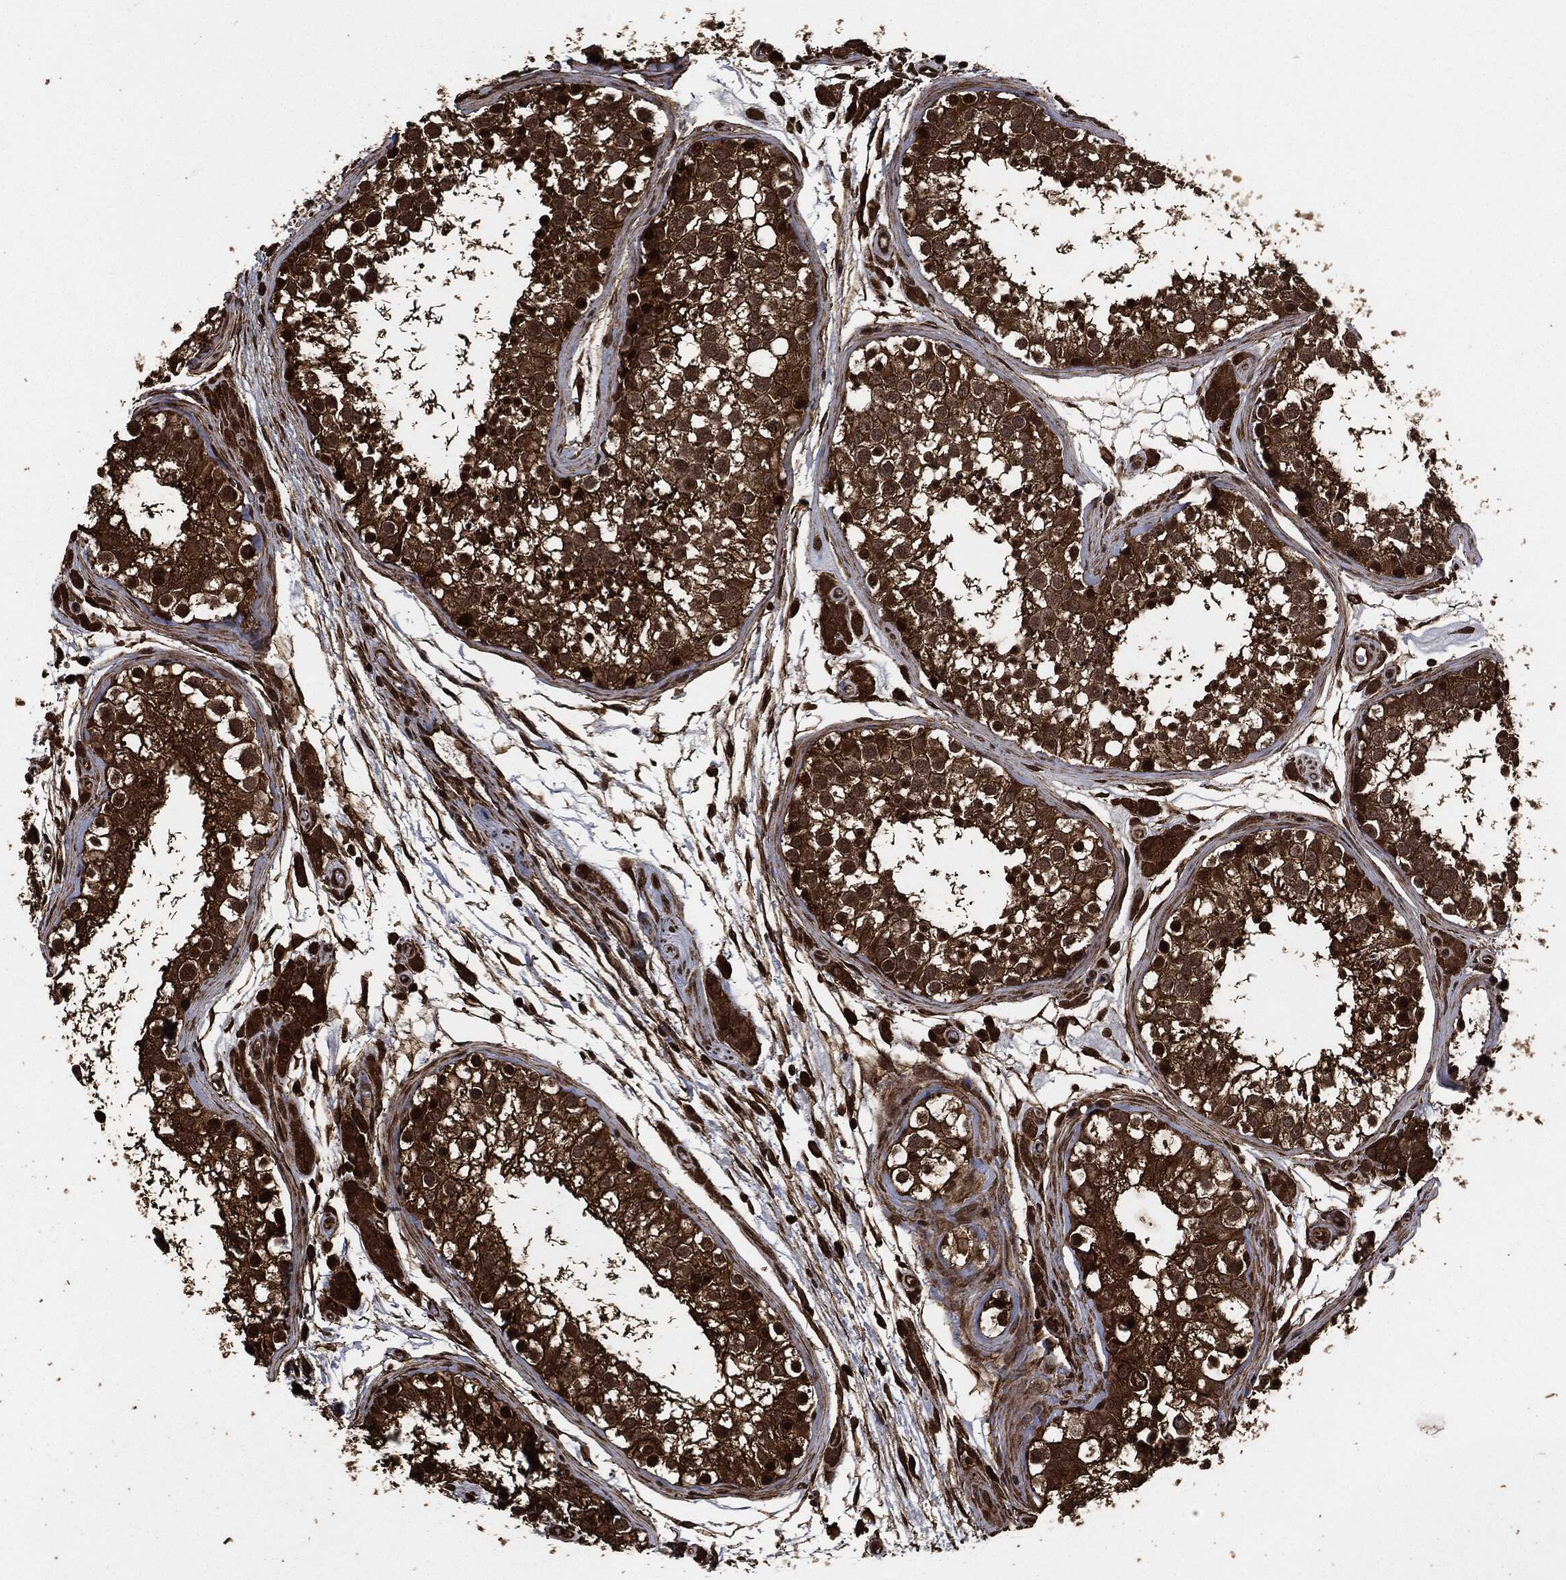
{"staining": {"intensity": "strong", "quantity": ">75%", "location": "cytoplasmic/membranous"}, "tissue": "testis", "cell_type": "Cells in seminiferous ducts", "image_type": "normal", "snomed": [{"axis": "morphology", "description": "Normal tissue, NOS"}, {"axis": "topography", "description": "Testis"}], "caption": "Unremarkable testis reveals strong cytoplasmic/membranous expression in about >75% of cells in seminiferous ducts Ihc stains the protein in brown and the nuclei are stained blue..", "gene": "HRAS", "patient": {"sex": "male", "age": 31}}